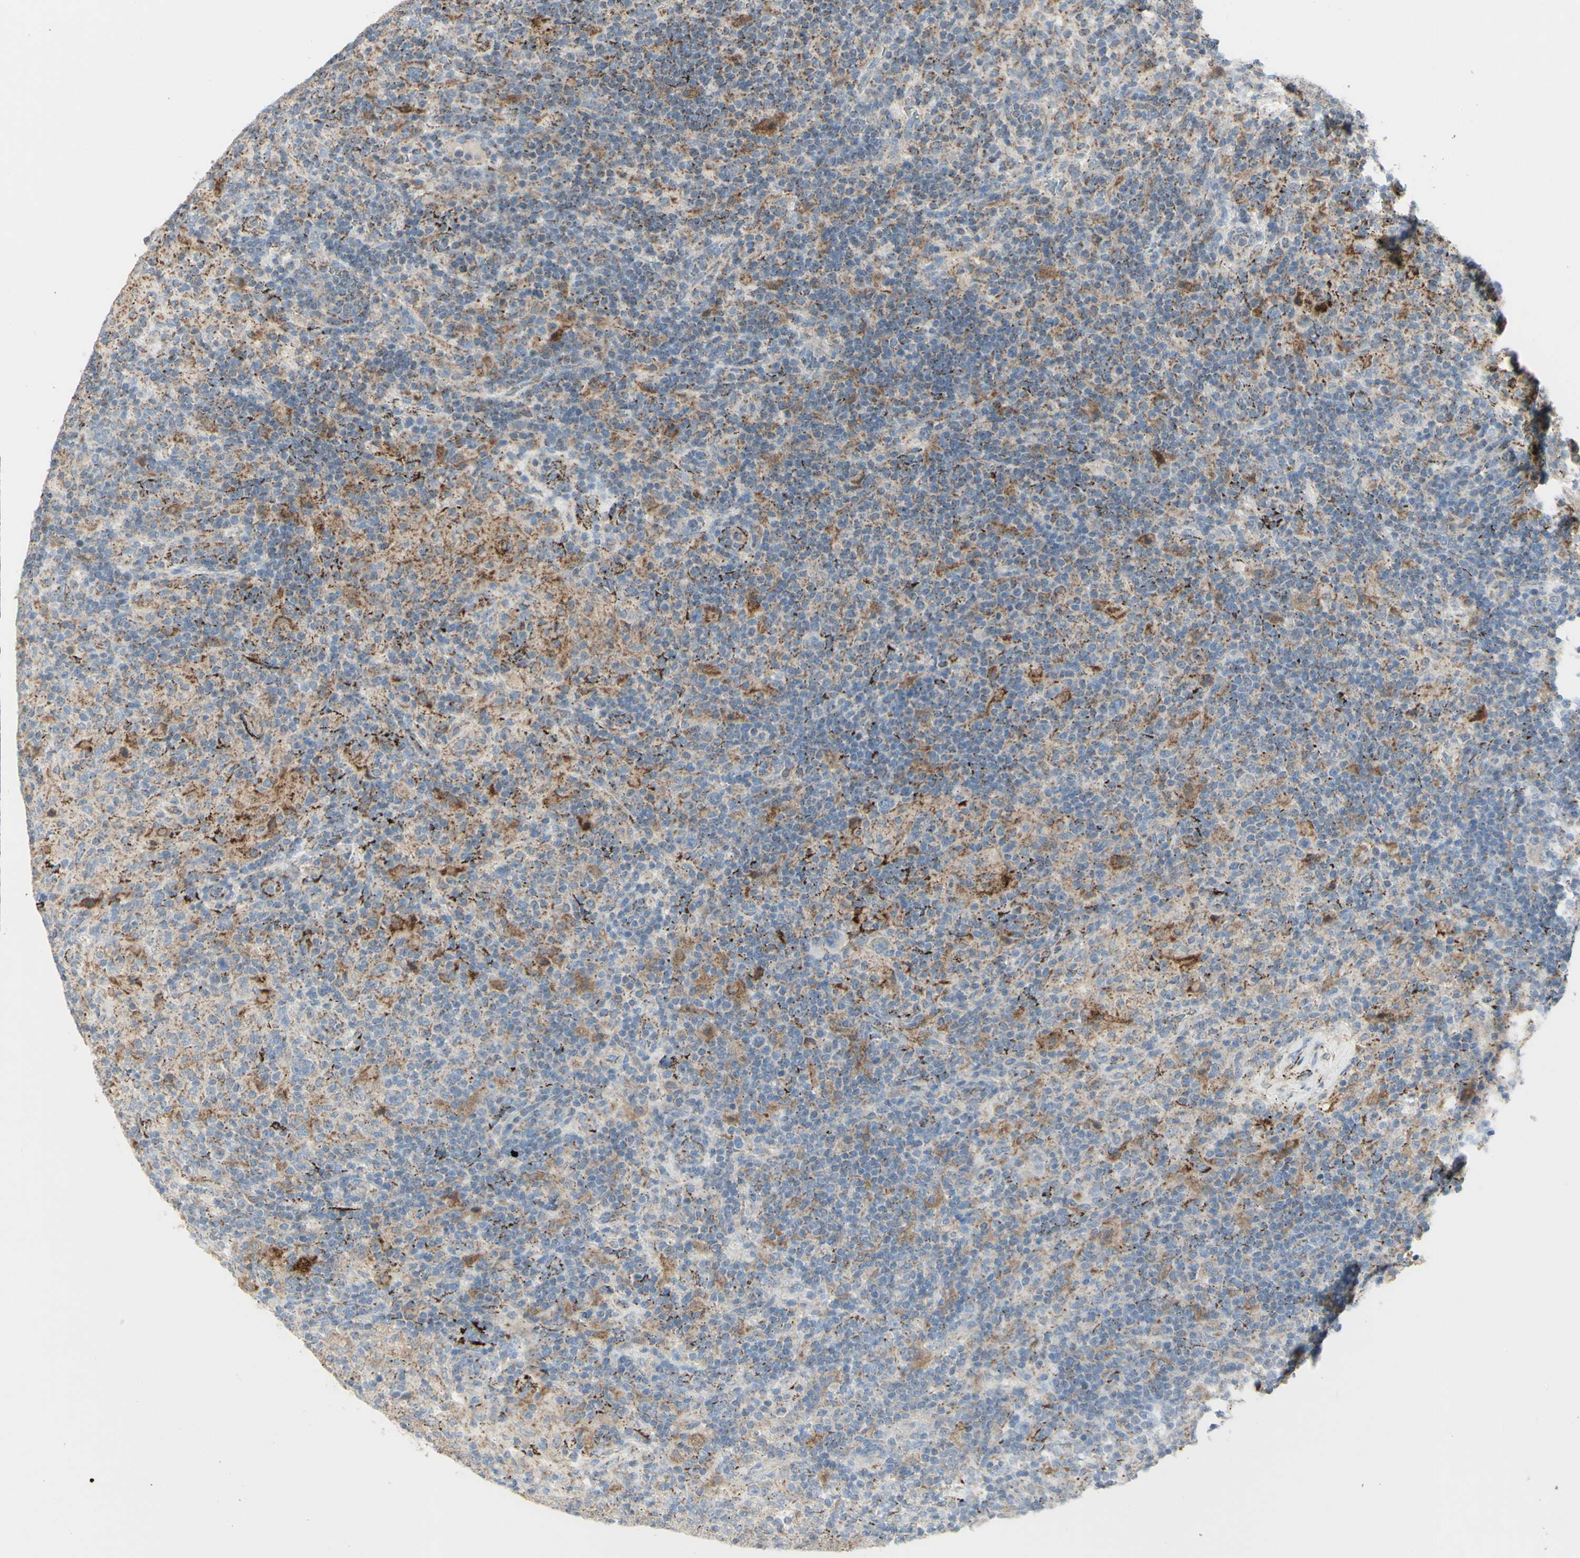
{"staining": {"intensity": "moderate", "quantity": "<25%", "location": "cytoplasmic/membranous"}, "tissue": "lymphoma", "cell_type": "Tumor cells", "image_type": "cancer", "snomed": [{"axis": "morphology", "description": "Hodgkin's disease, NOS"}, {"axis": "topography", "description": "Lymph node"}], "caption": "Lymphoma tissue shows moderate cytoplasmic/membranous expression in about <25% of tumor cells, visualized by immunohistochemistry. The staining is performed using DAB brown chromogen to label protein expression. The nuclei are counter-stained blue using hematoxylin.", "gene": "CNTNAP1", "patient": {"sex": "male", "age": 70}}